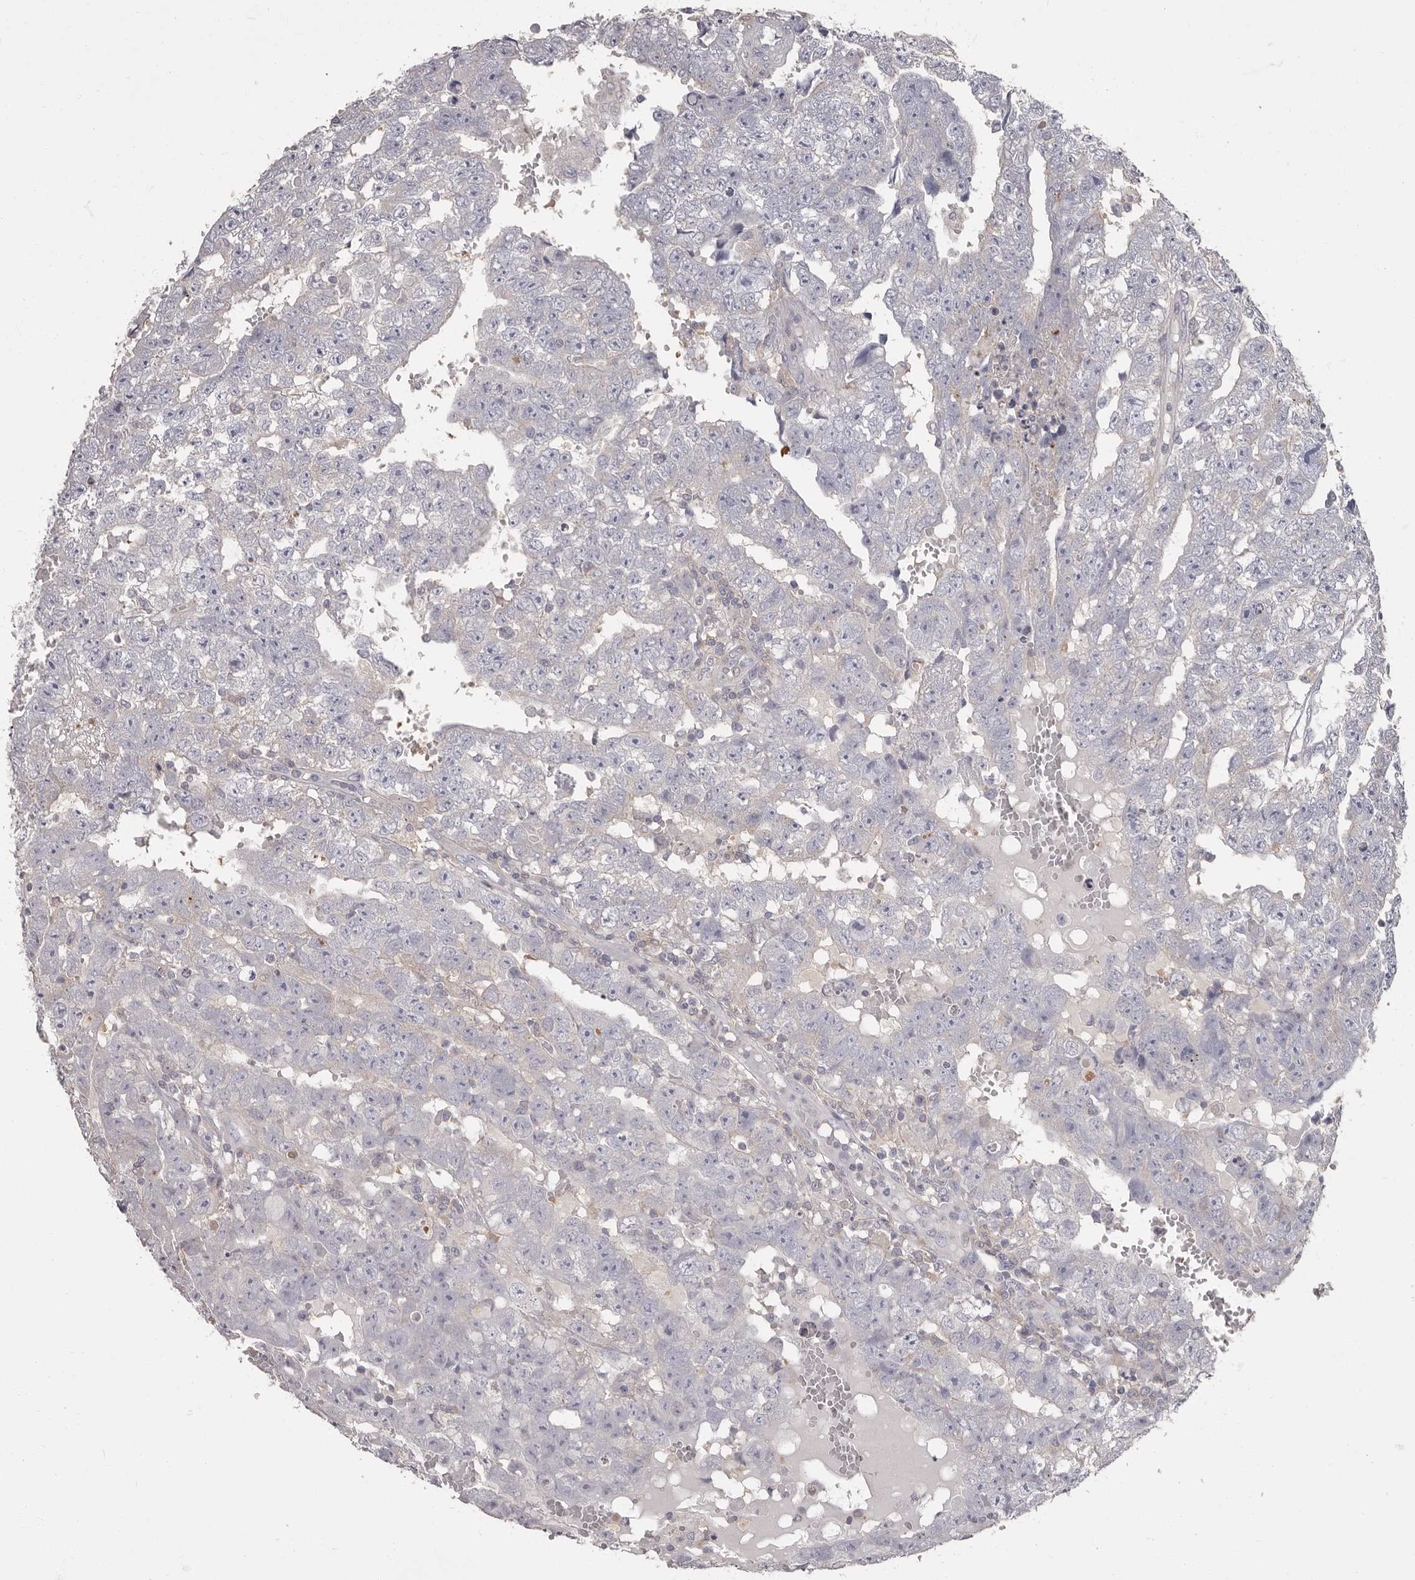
{"staining": {"intensity": "negative", "quantity": "none", "location": "none"}, "tissue": "testis cancer", "cell_type": "Tumor cells", "image_type": "cancer", "snomed": [{"axis": "morphology", "description": "Carcinoma, Embryonal, NOS"}, {"axis": "topography", "description": "Testis"}], "caption": "This is an IHC photomicrograph of human testis cancer. There is no expression in tumor cells.", "gene": "APEH", "patient": {"sex": "male", "age": 25}}